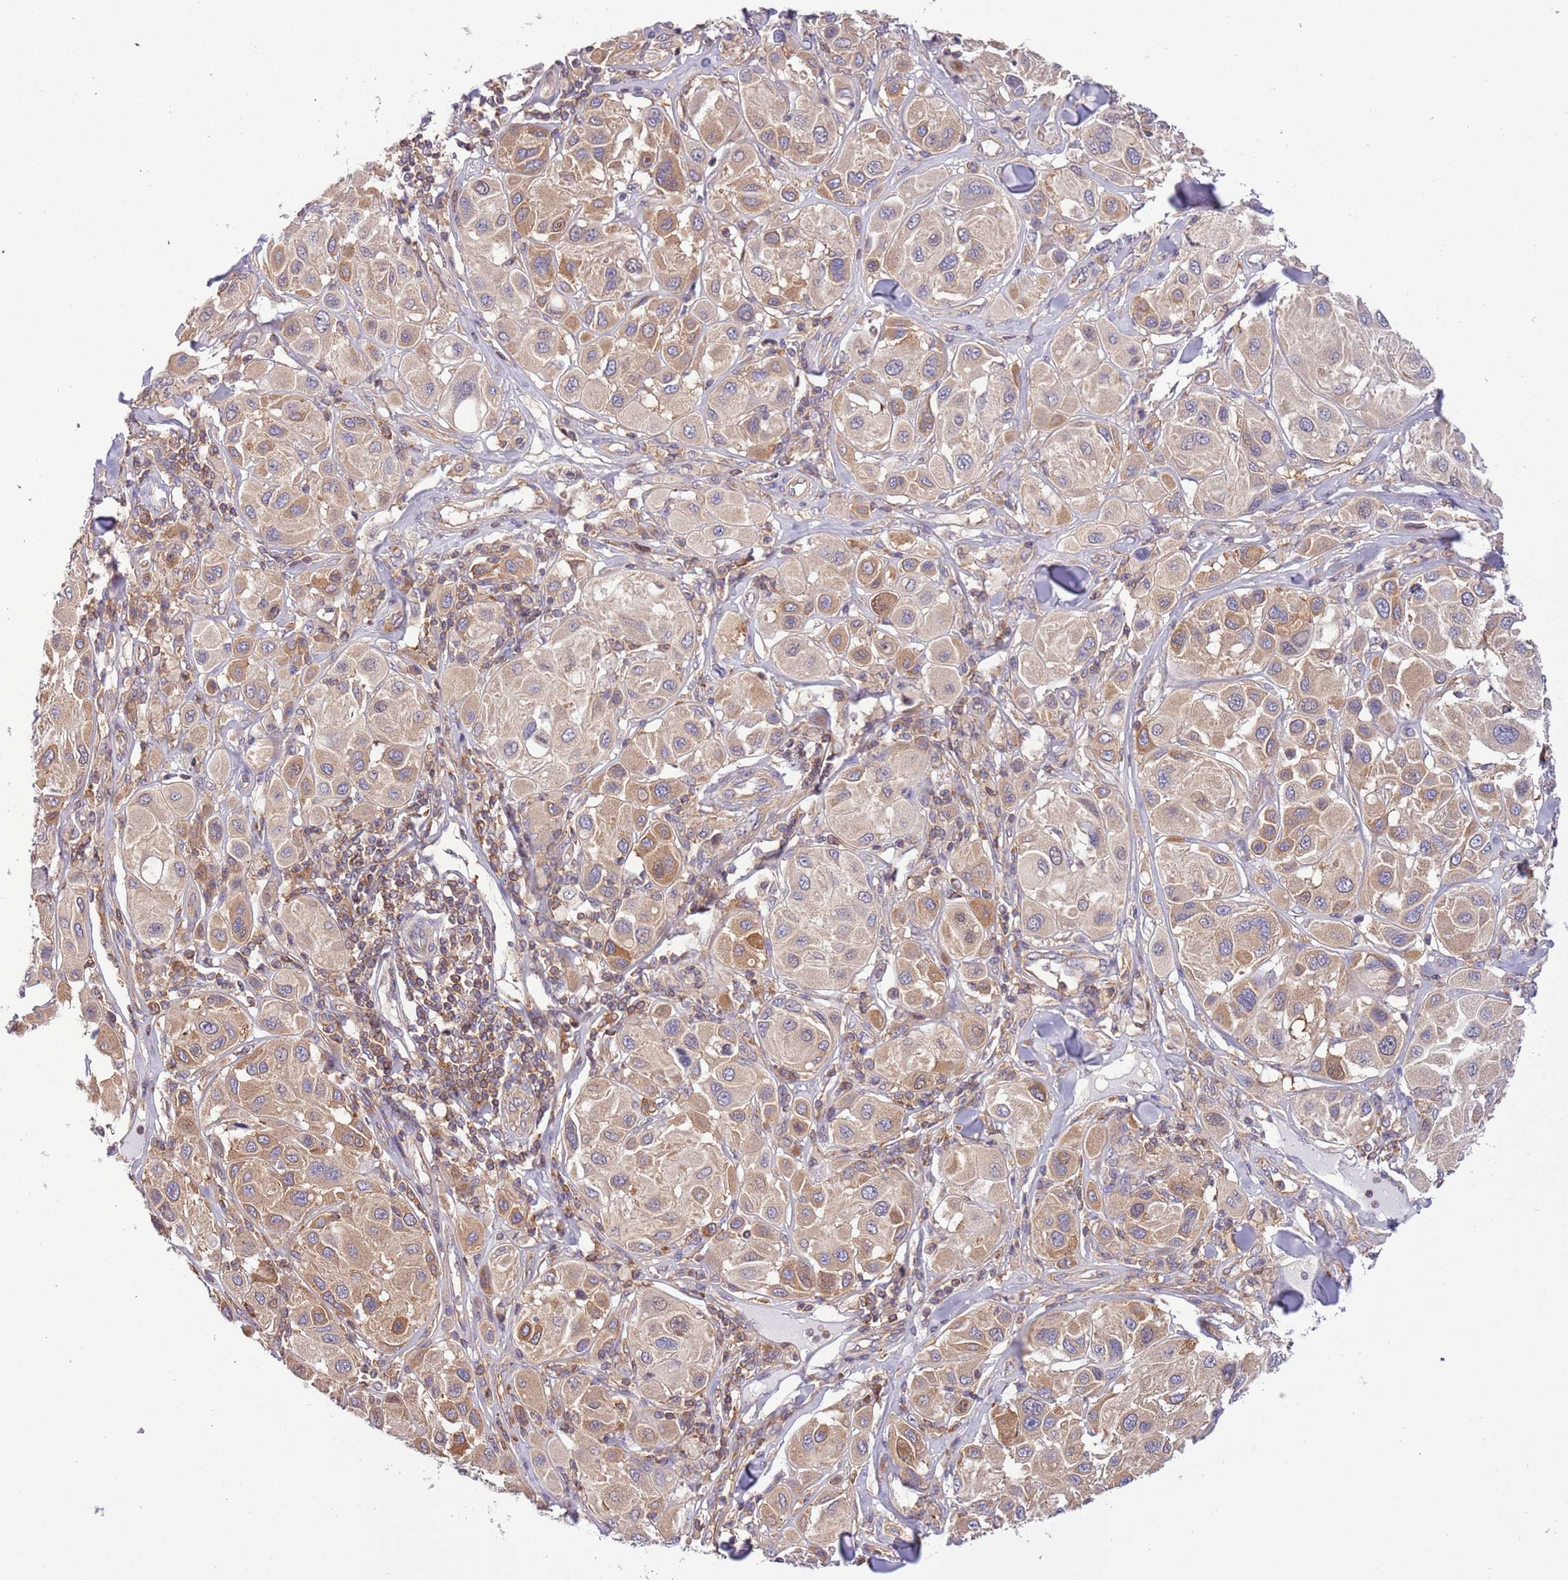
{"staining": {"intensity": "moderate", "quantity": "<25%", "location": "cytoplasmic/membranous"}, "tissue": "melanoma", "cell_type": "Tumor cells", "image_type": "cancer", "snomed": [{"axis": "morphology", "description": "Malignant melanoma, Metastatic site"}, {"axis": "topography", "description": "Skin"}], "caption": "This photomicrograph exhibits IHC staining of malignant melanoma (metastatic site), with low moderate cytoplasmic/membranous staining in approximately <25% of tumor cells.", "gene": "STIP1", "patient": {"sex": "male", "age": 41}}